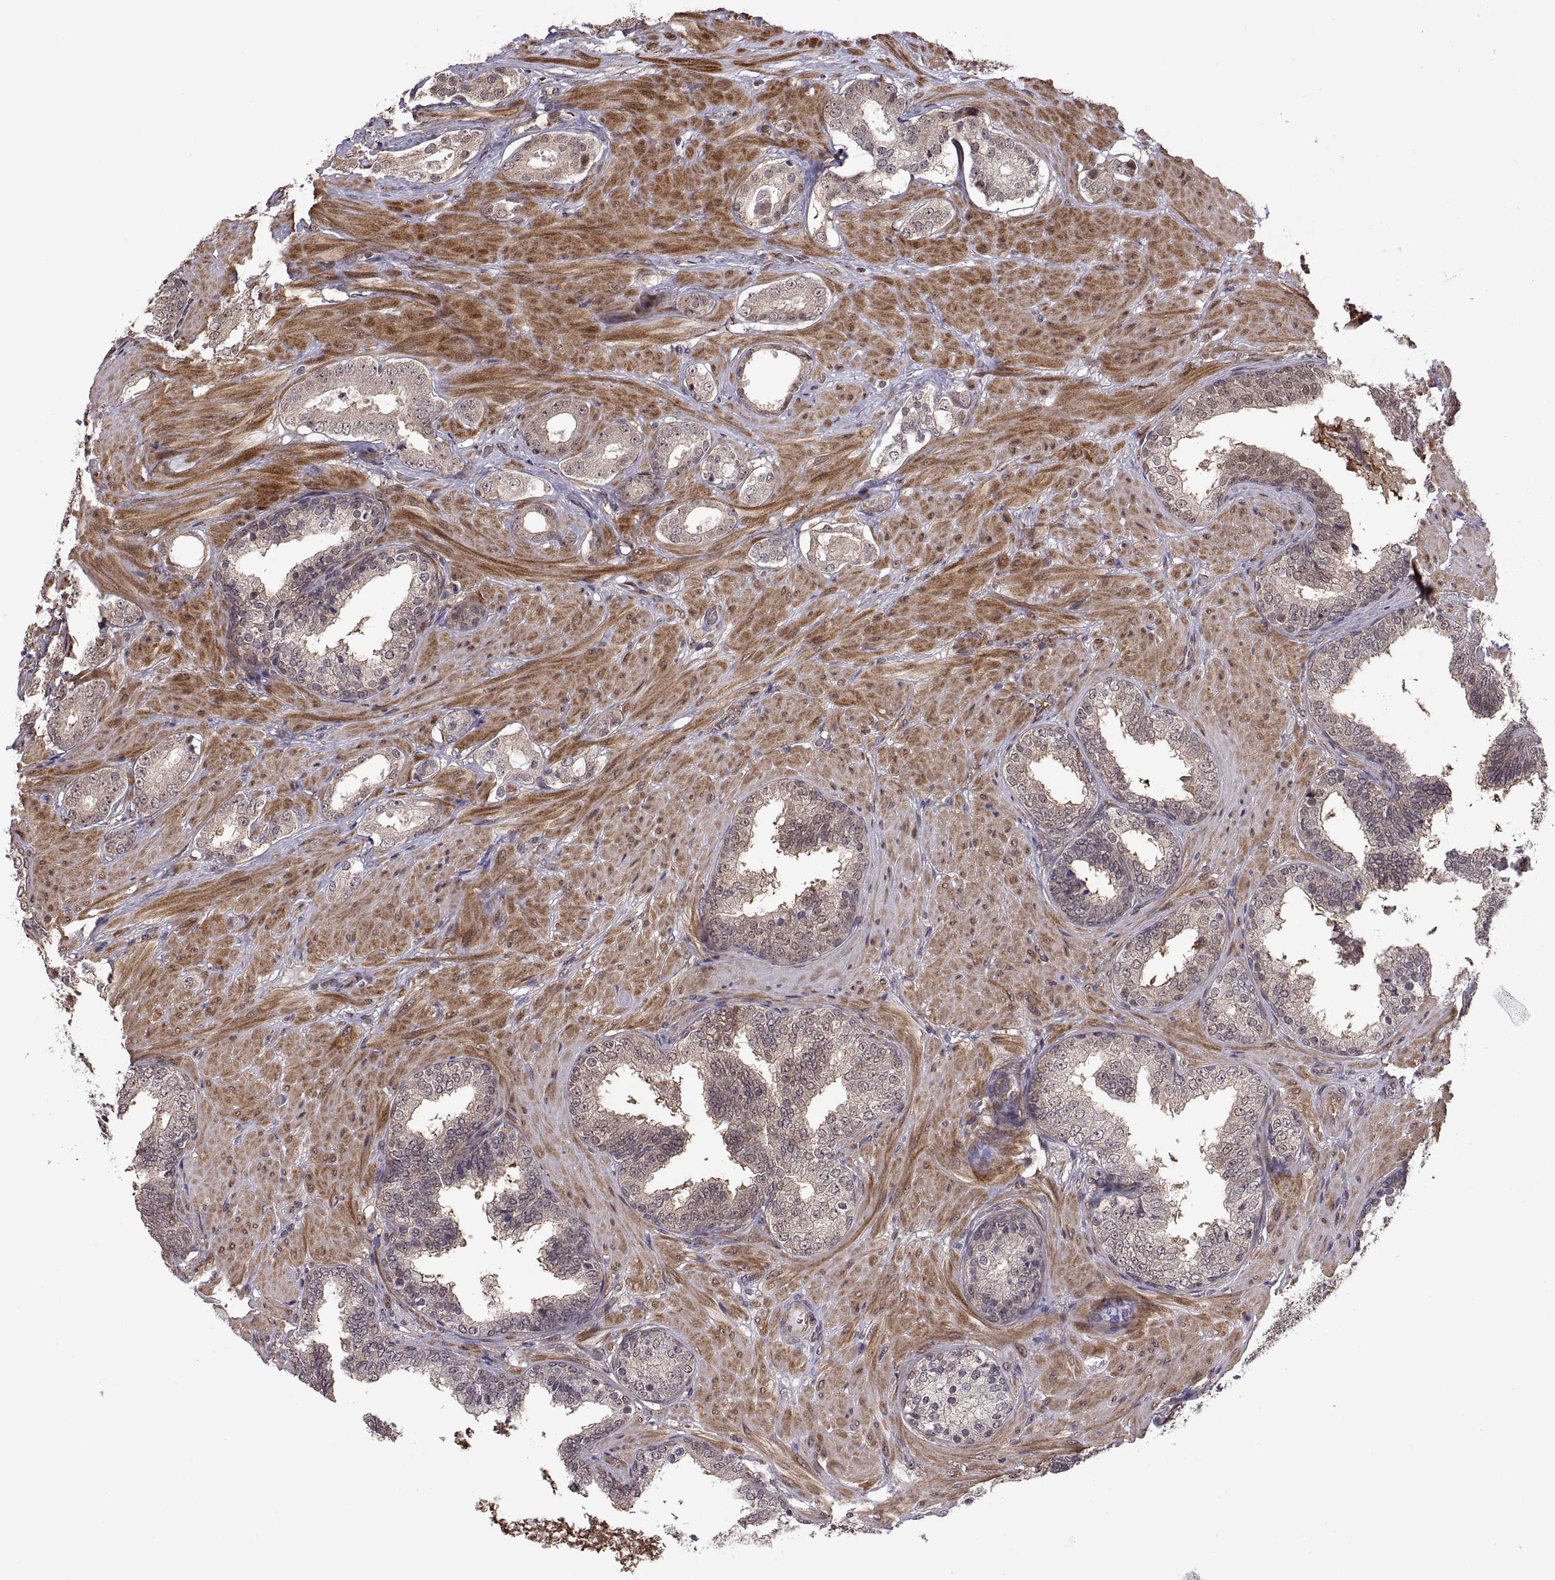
{"staining": {"intensity": "negative", "quantity": "none", "location": "none"}, "tissue": "prostate cancer", "cell_type": "Tumor cells", "image_type": "cancer", "snomed": [{"axis": "morphology", "description": "Adenocarcinoma, Low grade"}, {"axis": "topography", "description": "Prostate"}], "caption": "Tumor cells show no significant protein positivity in prostate adenocarcinoma (low-grade). (Brightfield microscopy of DAB (3,3'-diaminobenzidine) IHC at high magnification).", "gene": "ARRB1", "patient": {"sex": "male", "age": 60}}